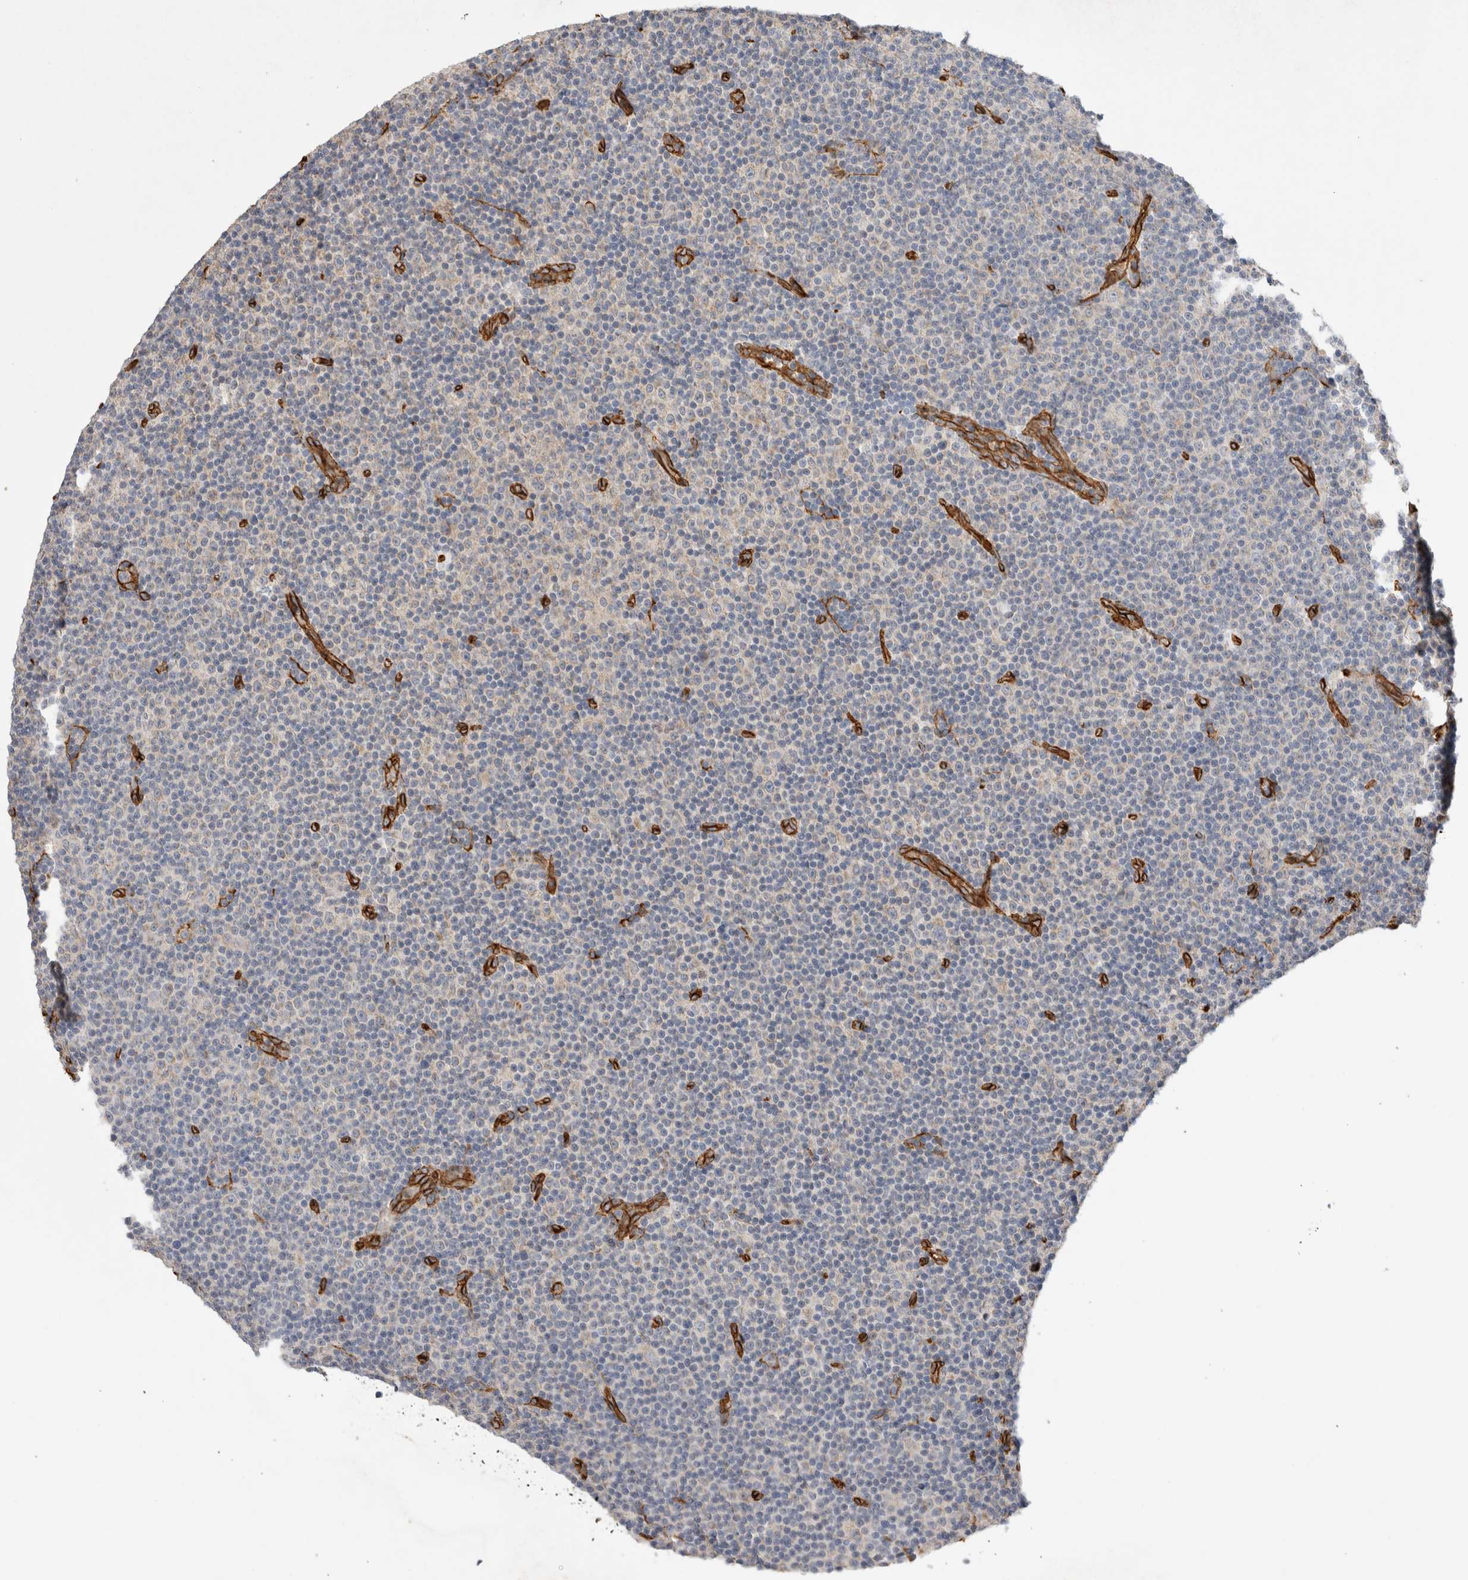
{"staining": {"intensity": "negative", "quantity": "none", "location": "none"}, "tissue": "lymphoma", "cell_type": "Tumor cells", "image_type": "cancer", "snomed": [{"axis": "morphology", "description": "Malignant lymphoma, non-Hodgkin's type, Low grade"}, {"axis": "topography", "description": "Lymph node"}], "caption": "IHC of lymphoma exhibits no positivity in tumor cells. (DAB (3,3'-diaminobenzidine) immunohistochemistry visualized using brightfield microscopy, high magnification).", "gene": "JMJD4", "patient": {"sex": "female", "age": 67}}